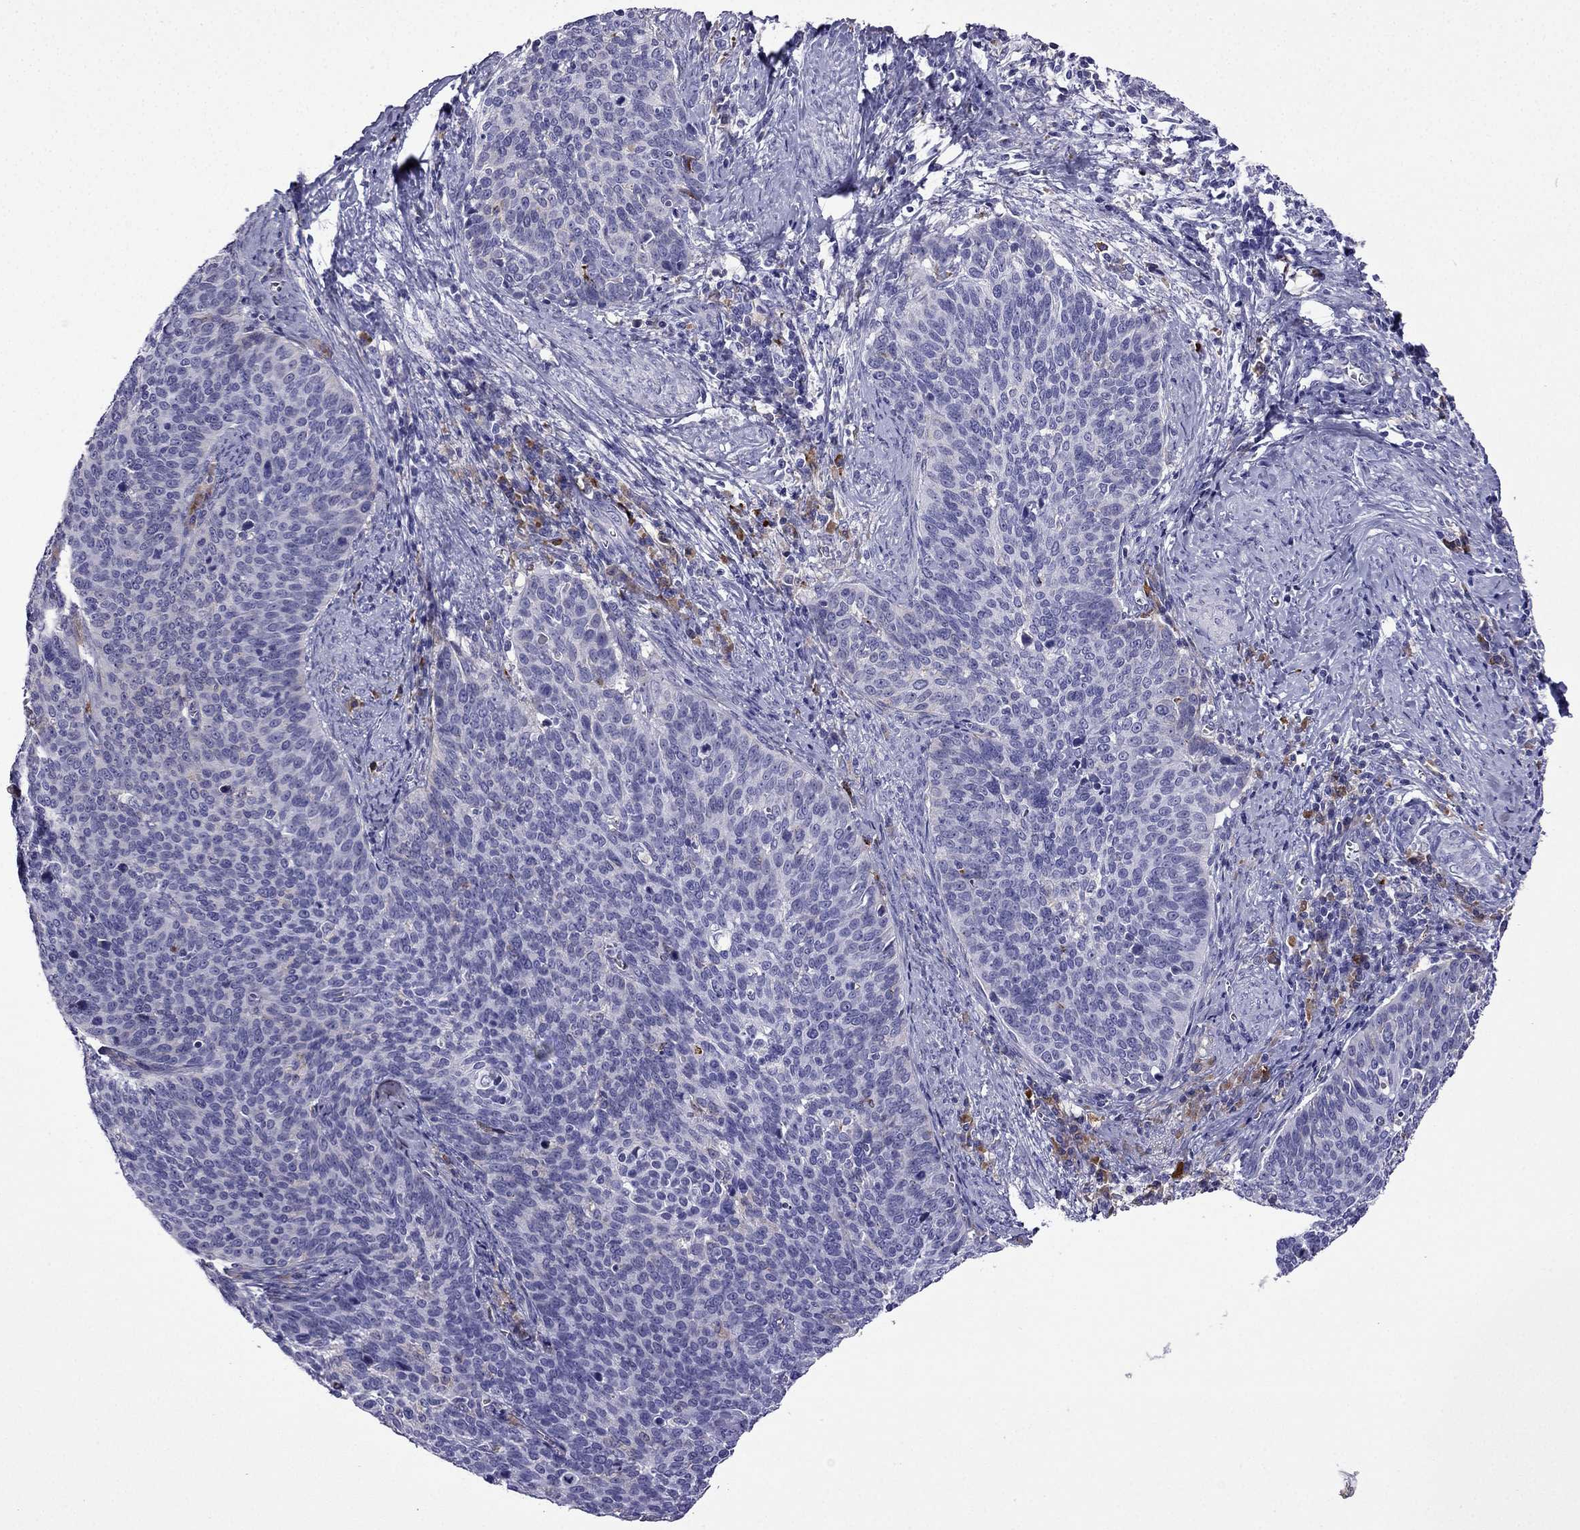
{"staining": {"intensity": "negative", "quantity": "none", "location": "none"}, "tissue": "cervical cancer", "cell_type": "Tumor cells", "image_type": "cancer", "snomed": [{"axis": "morphology", "description": "Normal tissue, NOS"}, {"axis": "morphology", "description": "Squamous cell carcinoma, NOS"}, {"axis": "topography", "description": "Cervix"}], "caption": "This is a photomicrograph of IHC staining of squamous cell carcinoma (cervical), which shows no expression in tumor cells.", "gene": "TSSK4", "patient": {"sex": "female", "age": 39}}